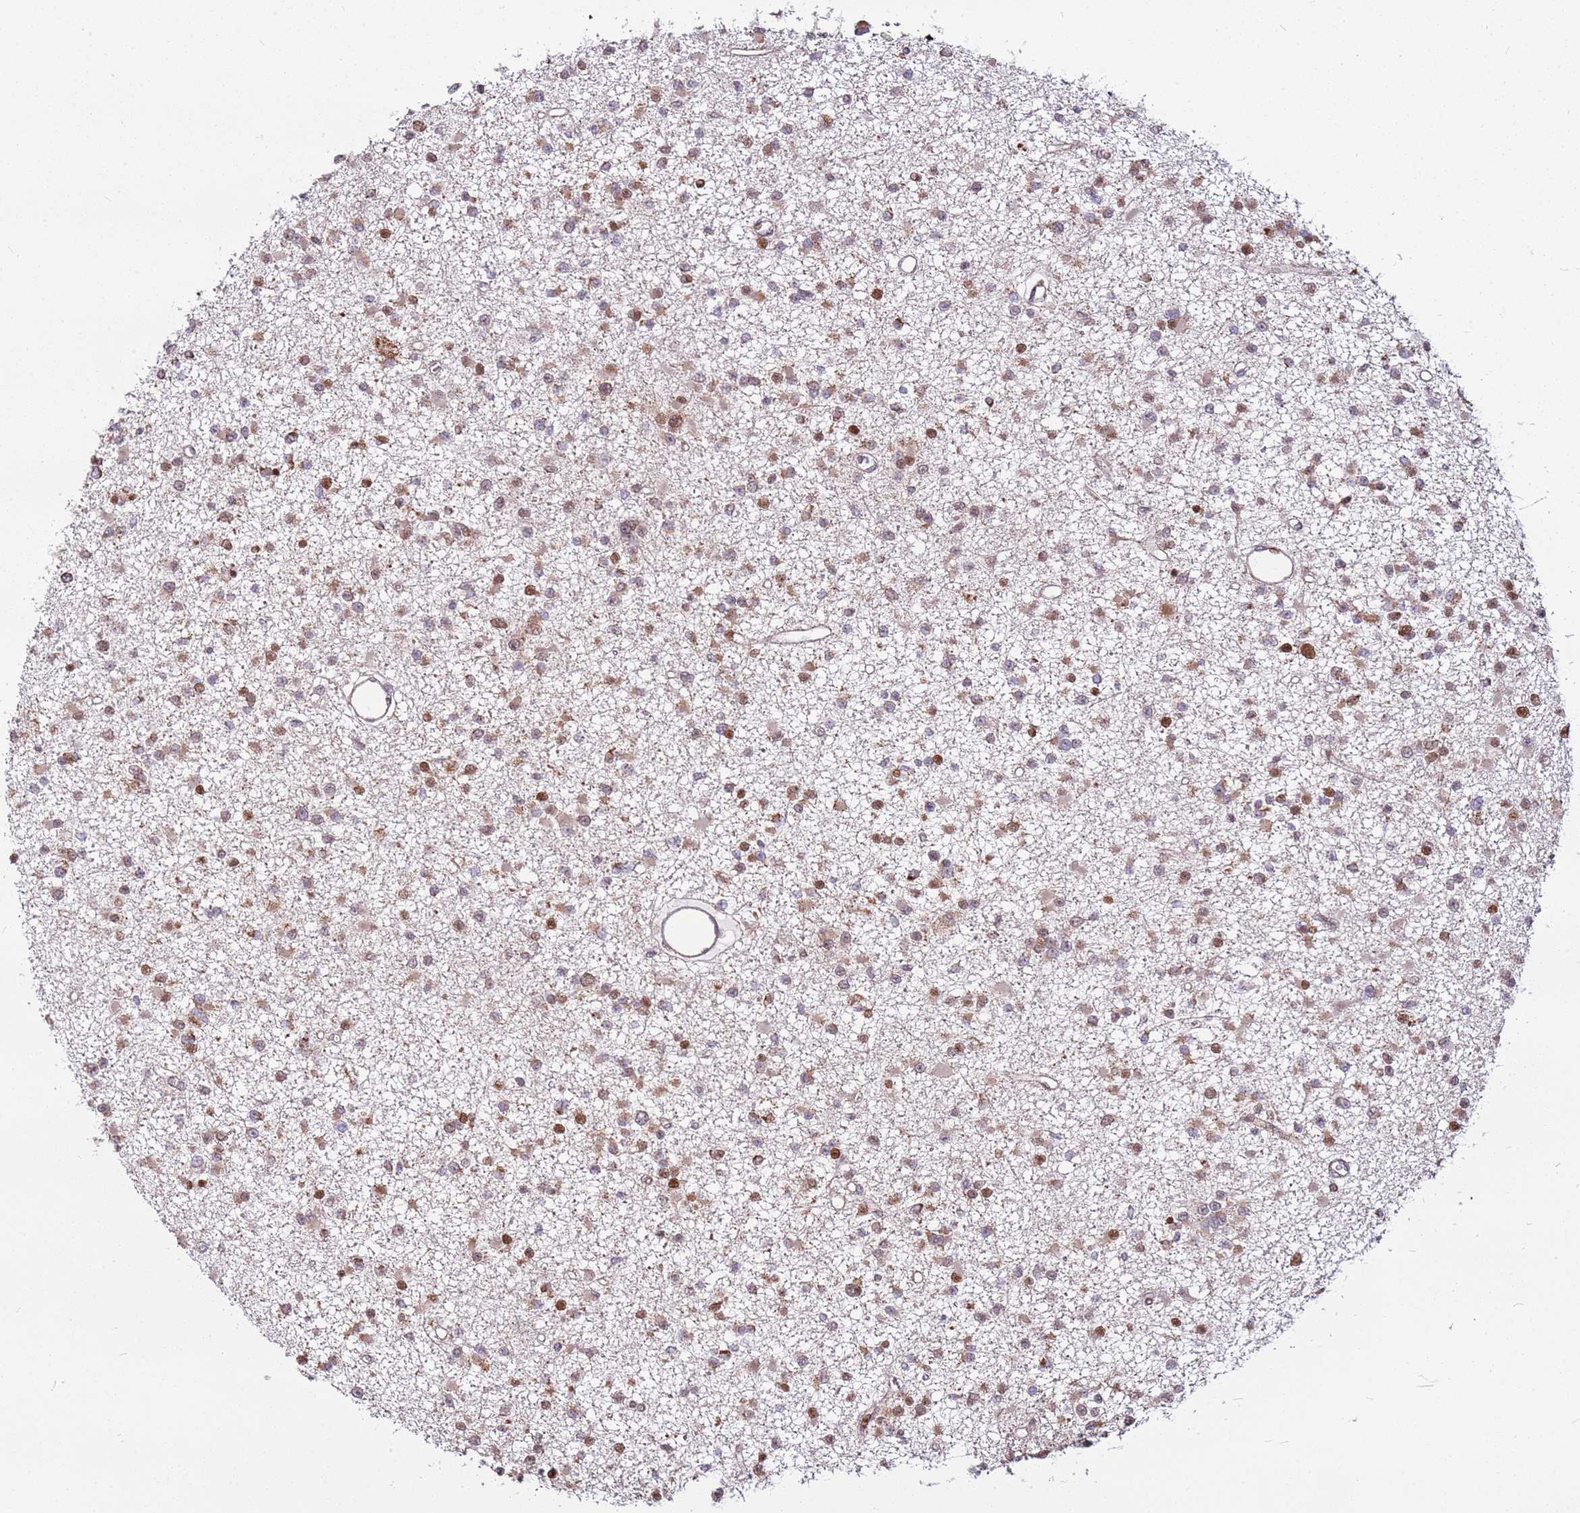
{"staining": {"intensity": "moderate", "quantity": ">75%", "location": "nuclear"}, "tissue": "glioma", "cell_type": "Tumor cells", "image_type": "cancer", "snomed": [{"axis": "morphology", "description": "Glioma, malignant, Low grade"}, {"axis": "topography", "description": "Brain"}], "caption": "Immunohistochemical staining of malignant glioma (low-grade) reveals medium levels of moderate nuclear positivity in approximately >75% of tumor cells.", "gene": "PCTP", "patient": {"sex": "female", "age": 22}}